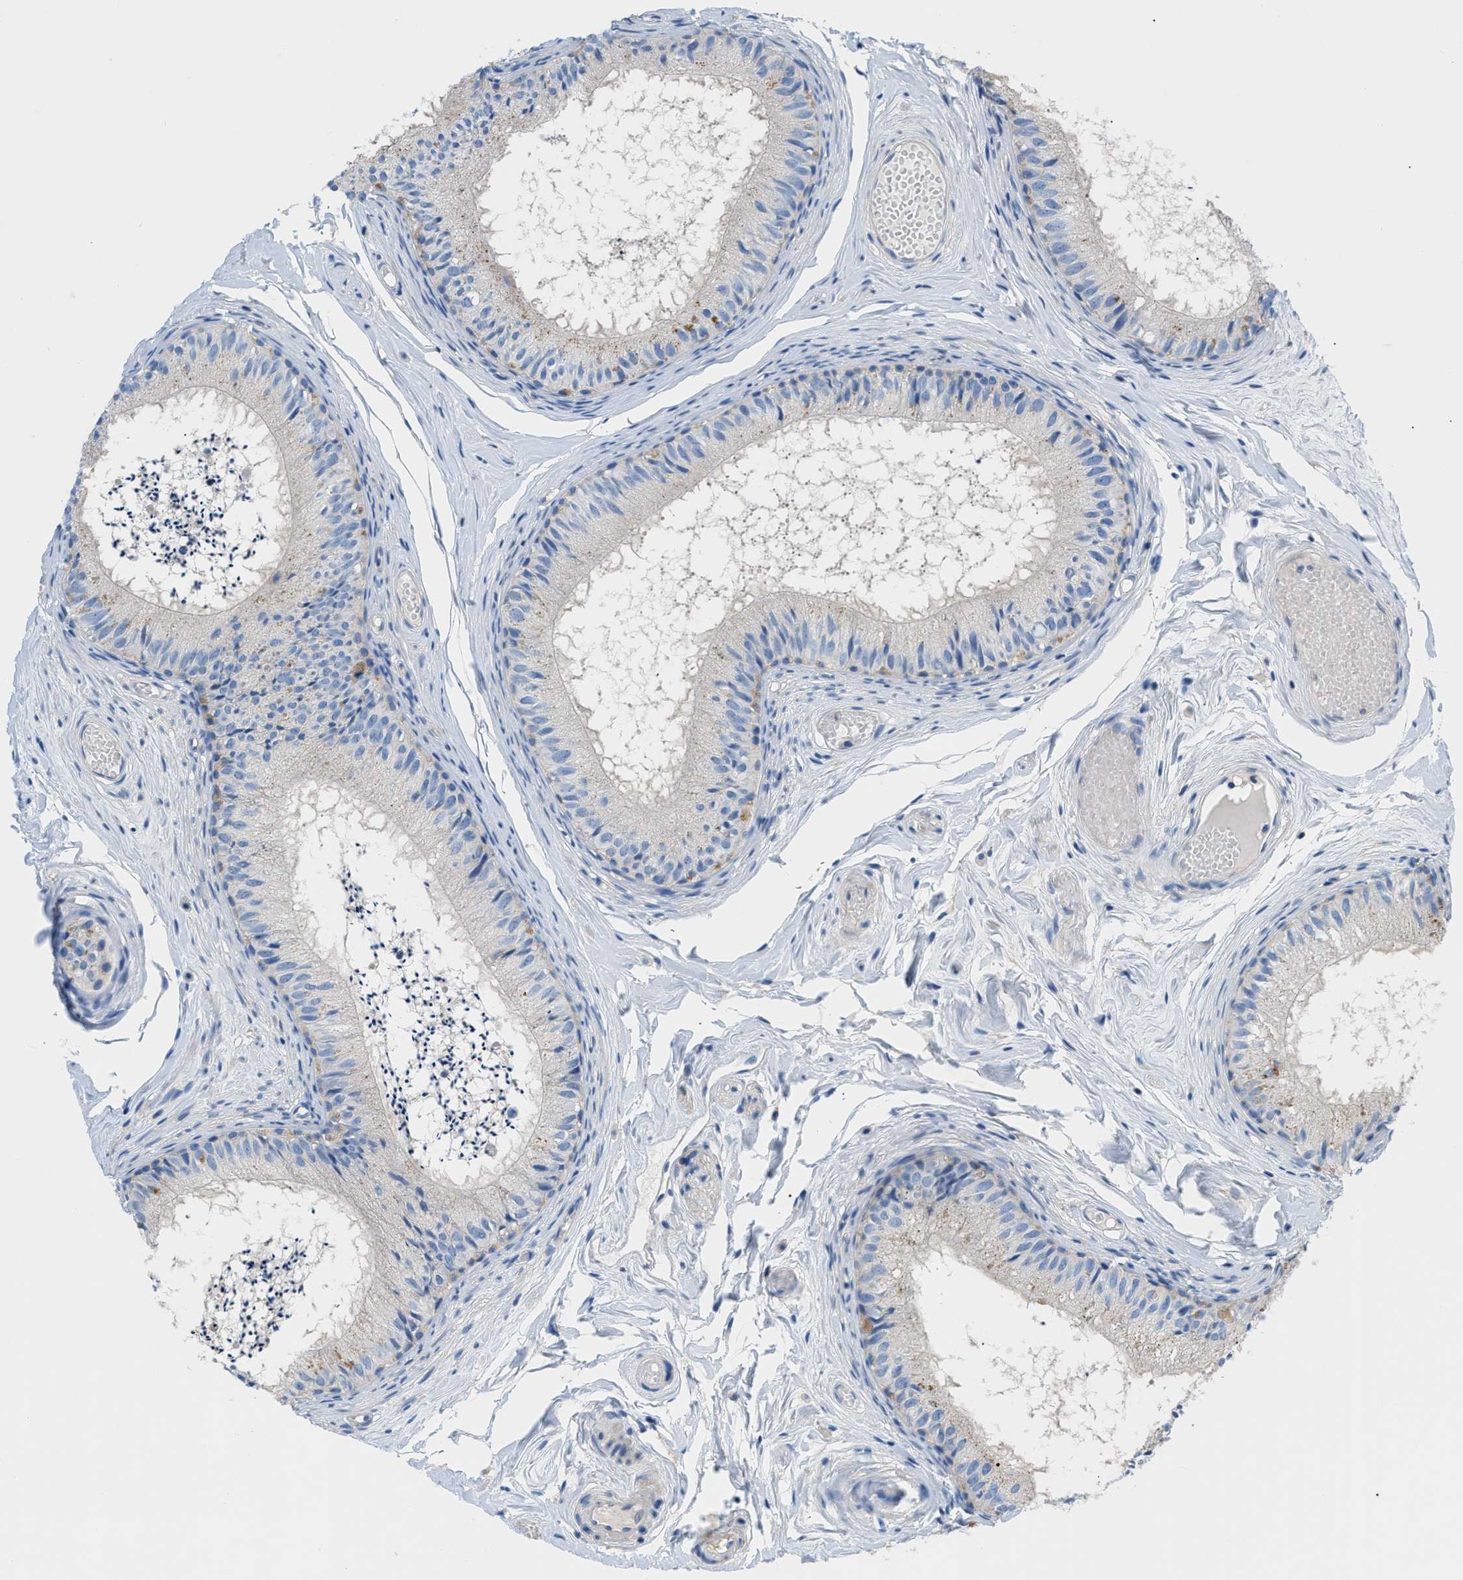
{"staining": {"intensity": "weak", "quantity": "<25%", "location": "cytoplasmic/membranous"}, "tissue": "epididymis", "cell_type": "Glandular cells", "image_type": "normal", "snomed": [{"axis": "morphology", "description": "Normal tissue, NOS"}, {"axis": "topography", "description": "Epididymis"}], "caption": "High magnification brightfield microscopy of benign epididymis stained with DAB (brown) and counterstained with hematoxylin (blue): glandular cells show no significant positivity. Nuclei are stained in blue.", "gene": "ORAI1", "patient": {"sex": "male", "age": 46}}